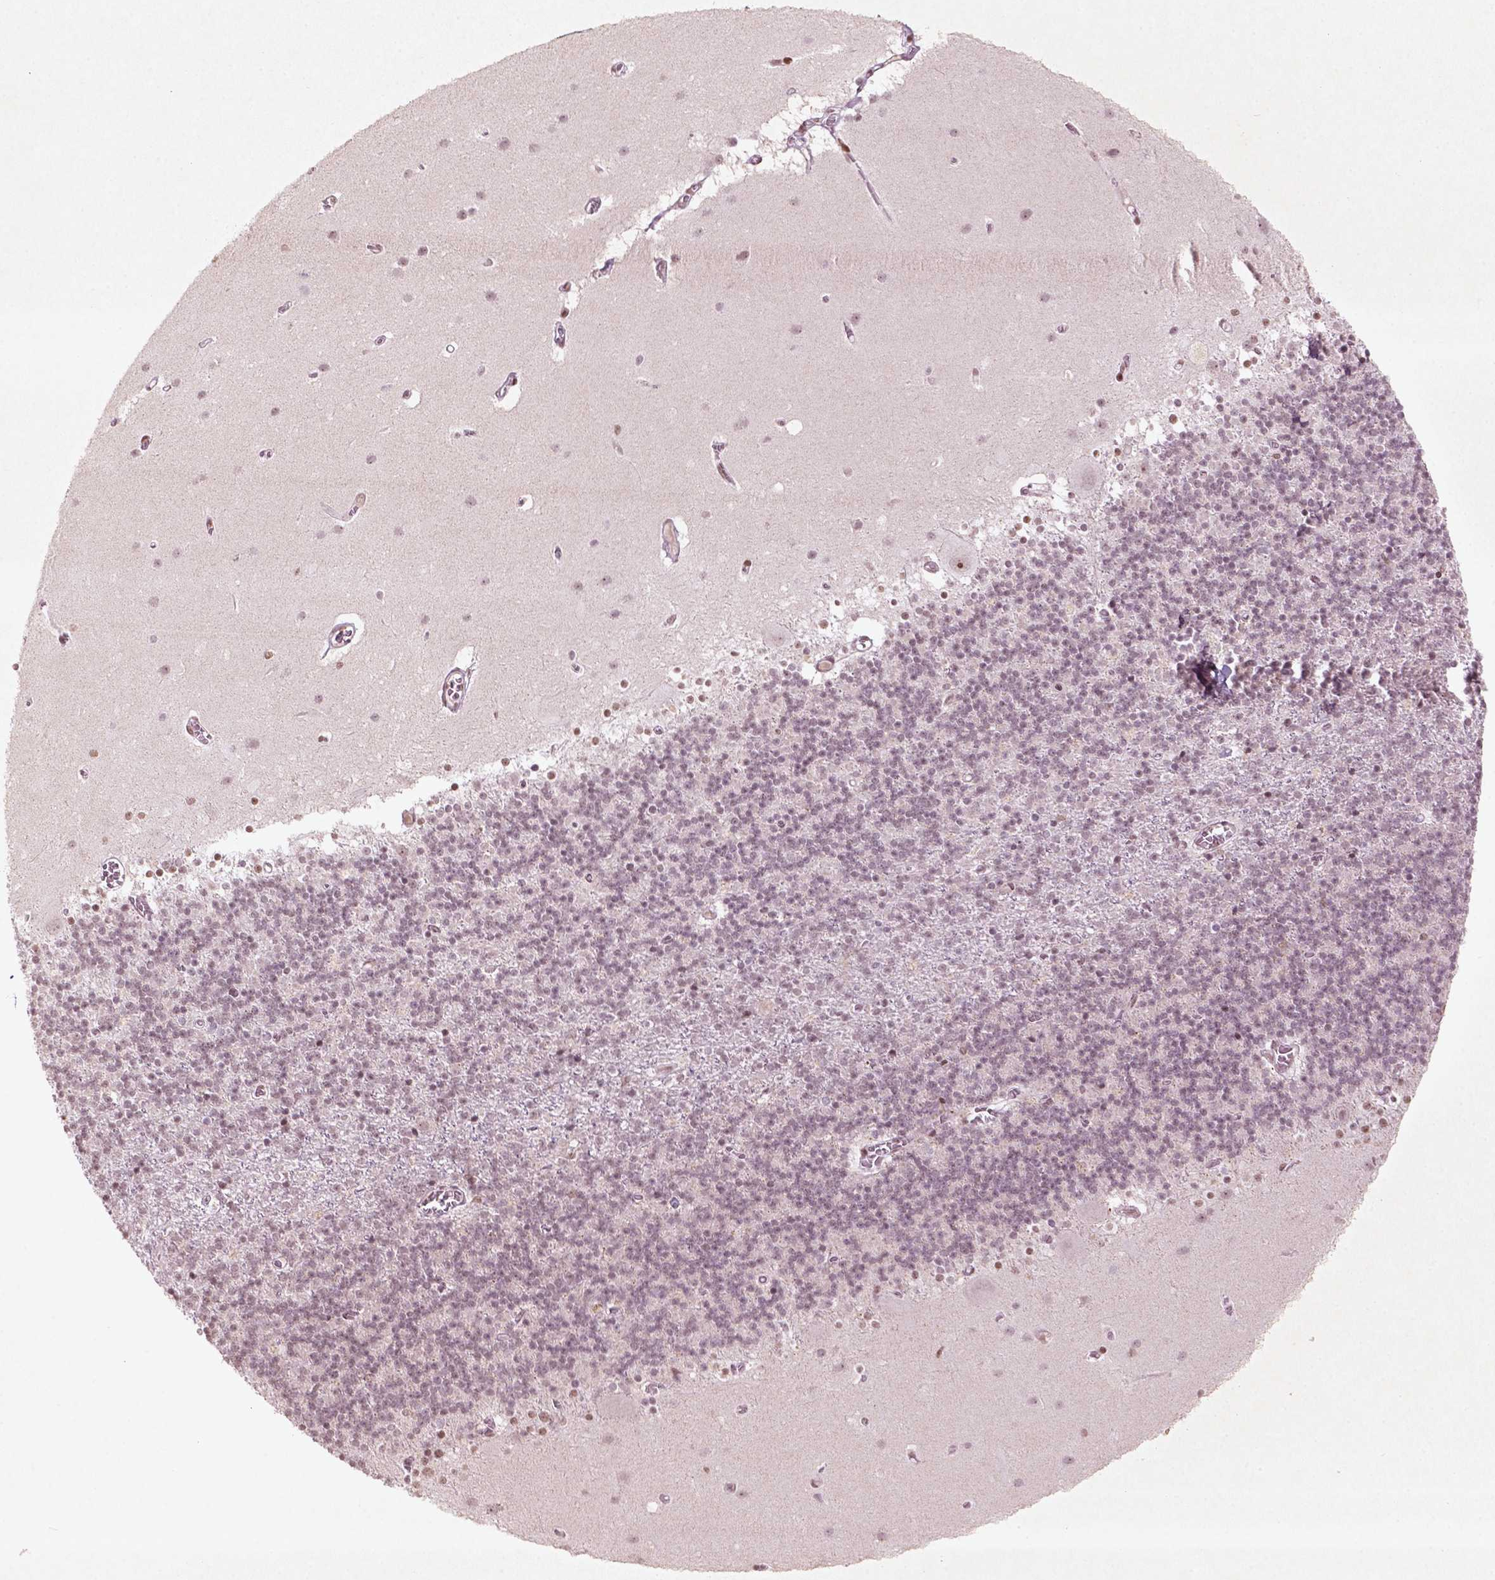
{"staining": {"intensity": "weak", "quantity": "25%-75%", "location": "cytoplasmic/membranous"}, "tissue": "cerebellum", "cell_type": "Cells in granular layer", "image_type": "normal", "snomed": [{"axis": "morphology", "description": "Normal tissue, NOS"}, {"axis": "topography", "description": "Cerebellum"}], "caption": "Cells in granular layer exhibit low levels of weak cytoplasmic/membranous expression in about 25%-75% of cells in unremarkable cerebellum. The staining was performed using DAB (3,3'-diaminobenzidine) to visualize the protein expression in brown, while the nuclei were stained in blue with hematoxylin (Magnification: 20x).", "gene": "HMG20B", "patient": {"sex": "male", "age": 70}}